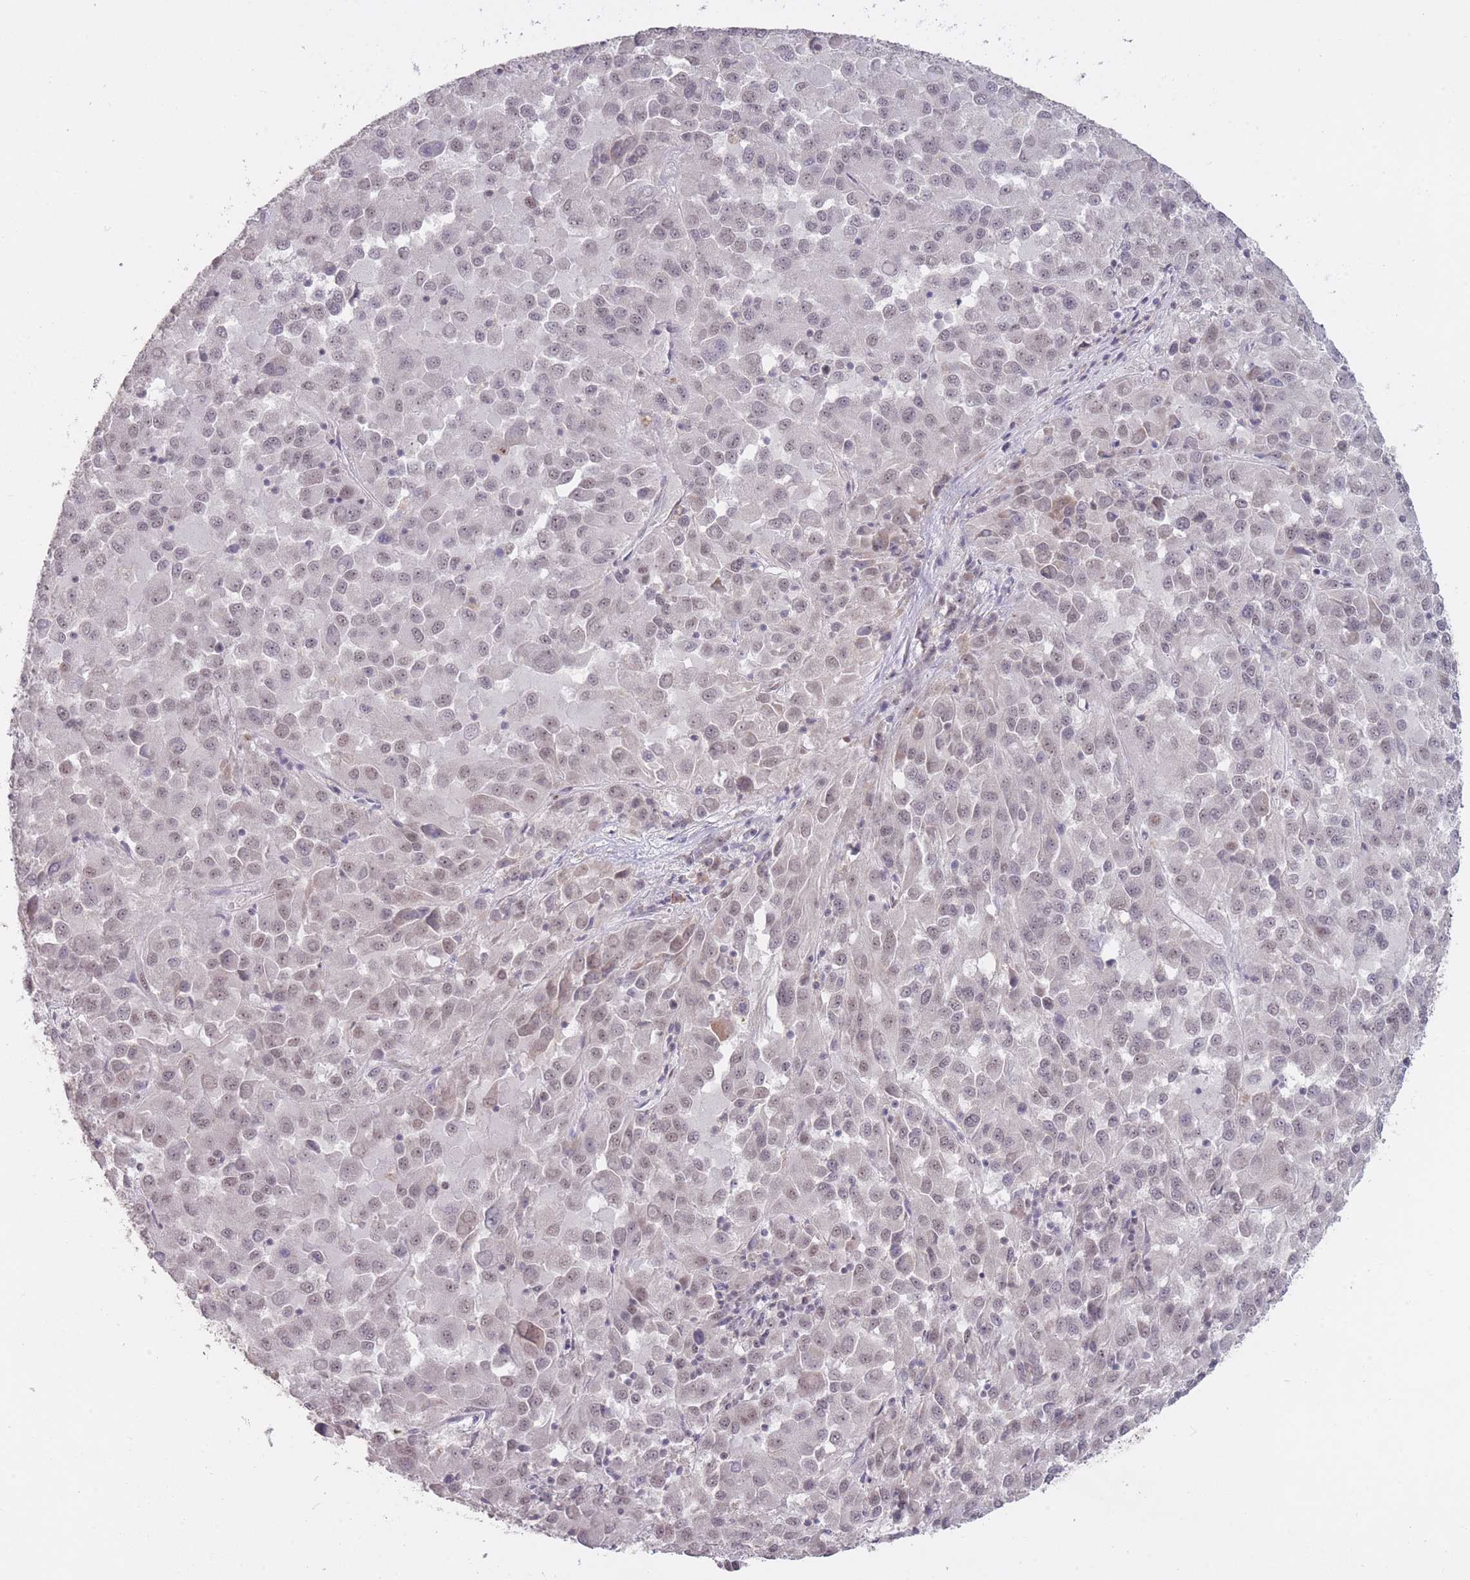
{"staining": {"intensity": "weak", "quantity": "<25%", "location": "nuclear"}, "tissue": "melanoma", "cell_type": "Tumor cells", "image_type": "cancer", "snomed": [{"axis": "morphology", "description": "Malignant melanoma, Metastatic site"}, {"axis": "topography", "description": "Lung"}], "caption": "High magnification brightfield microscopy of melanoma stained with DAB (brown) and counterstained with hematoxylin (blue): tumor cells show no significant expression.", "gene": "HNRNPUL1", "patient": {"sex": "male", "age": 64}}